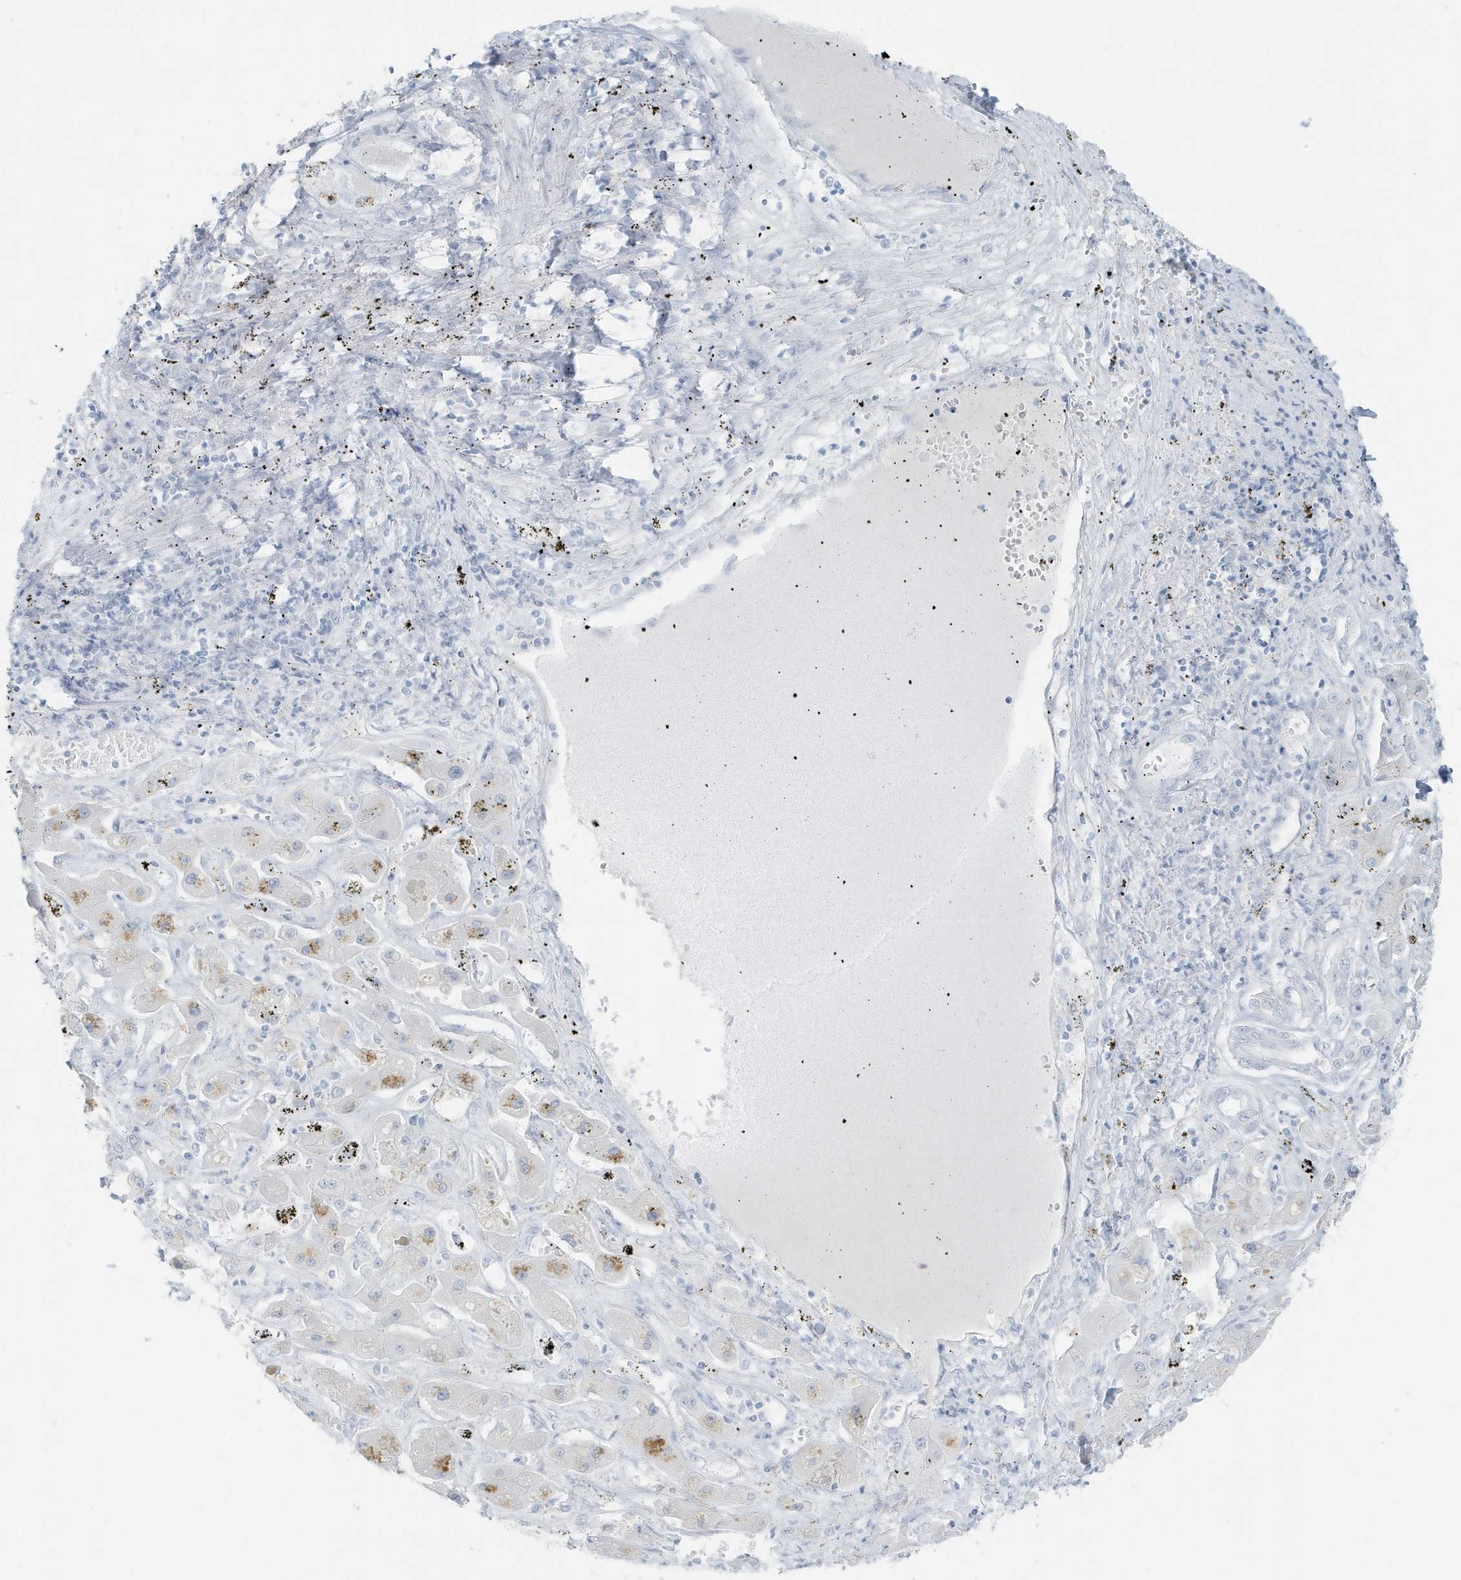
{"staining": {"intensity": "negative", "quantity": "none", "location": "none"}, "tissue": "liver cancer", "cell_type": "Tumor cells", "image_type": "cancer", "snomed": [{"axis": "morphology", "description": "Cholangiocarcinoma"}, {"axis": "topography", "description": "Liver"}], "caption": "Tumor cells show no significant expression in liver cancer.", "gene": "ZFP64", "patient": {"sex": "male", "age": 67}}